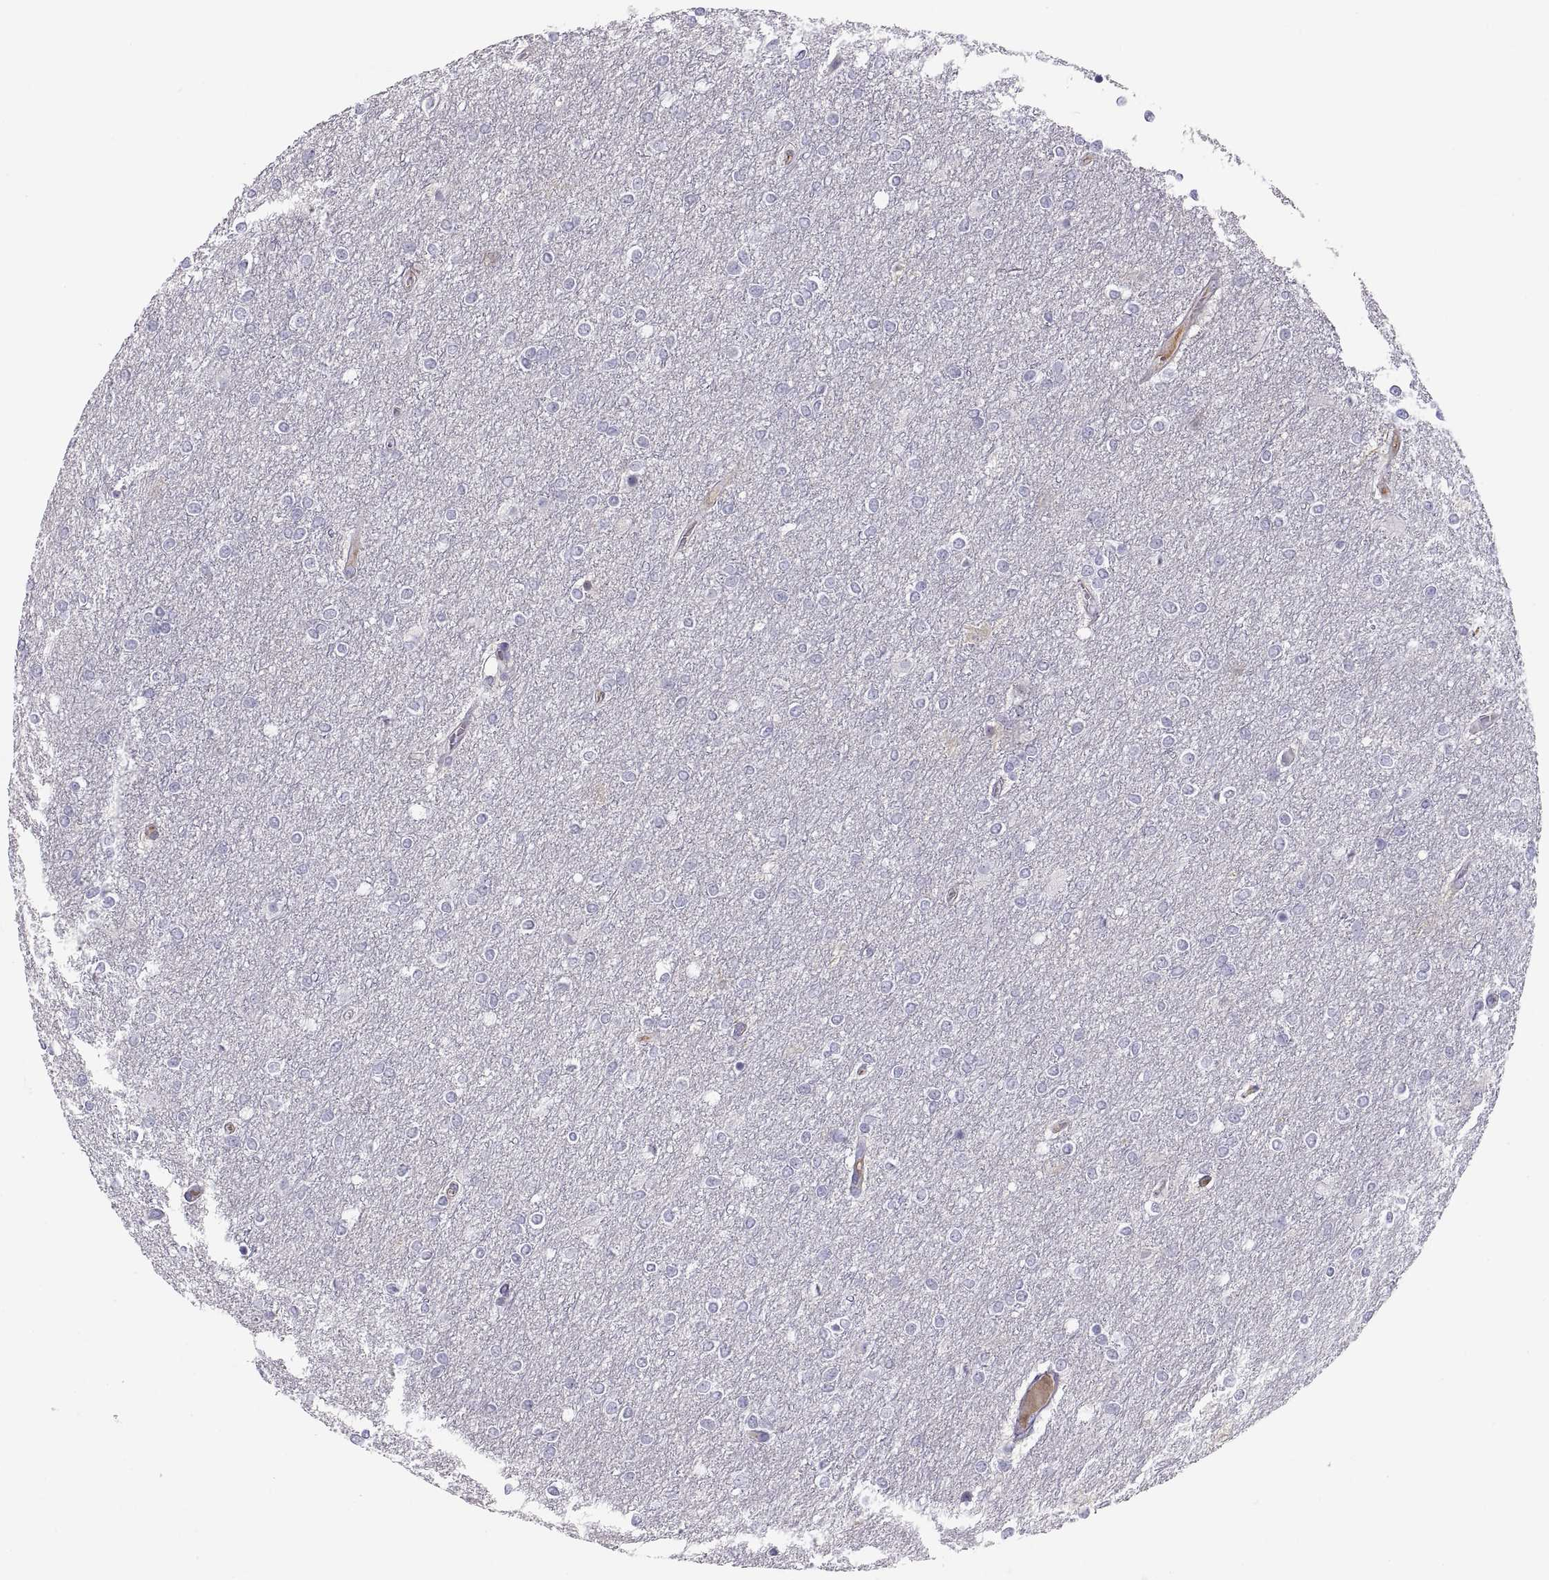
{"staining": {"intensity": "negative", "quantity": "none", "location": "none"}, "tissue": "glioma", "cell_type": "Tumor cells", "image_type": "cancer", "snomed": [{"axis": "morphology", "description": "Glioma, malignant, High grade"}, {"axis": "topography", "description": "Brain"}], "caption": "This is an IHC micrograph of human glioma. There is no expression in tumor cells.", "gene": "MAGEB2", "patient": {"sex": "female", "age": 61}}